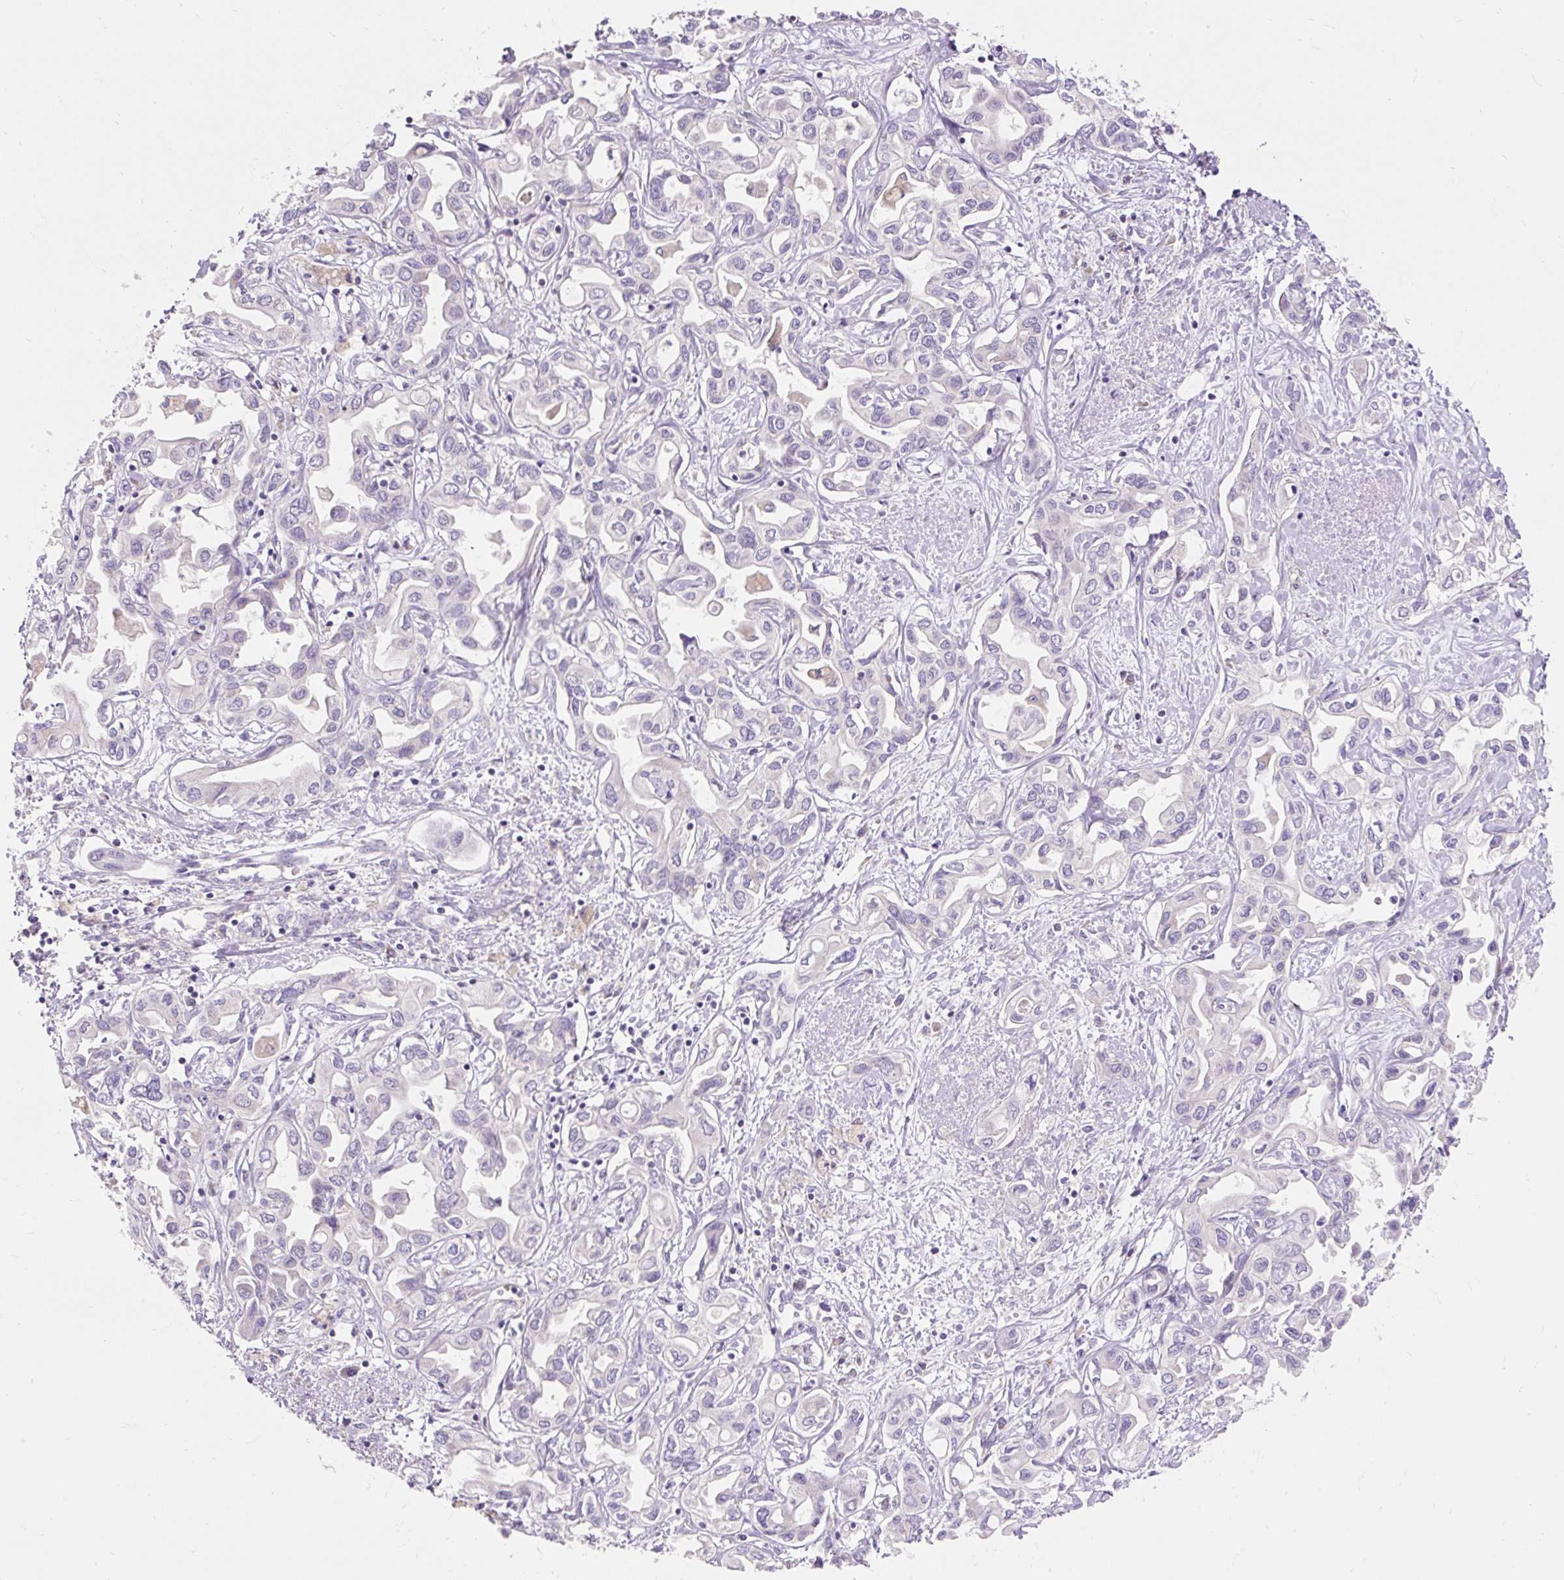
{"staining": {"intensity": "negative", "quantity": "none", "location": "none"}, "tissue": "liver cancer", "cell_type": "Tumor cells", "image_type": "cancer", "snomed": [{"axis": "morphology", "description": "Cholangiocarcinoma"}, {"axis": "topography", "description": "Liver"}], "caption": "Image shows no significant protein staining in tumor cells of cholangiocarcinoma (liver).", "gene": "PMAIP1", "patient": {"sex": "female", "age": 64}}